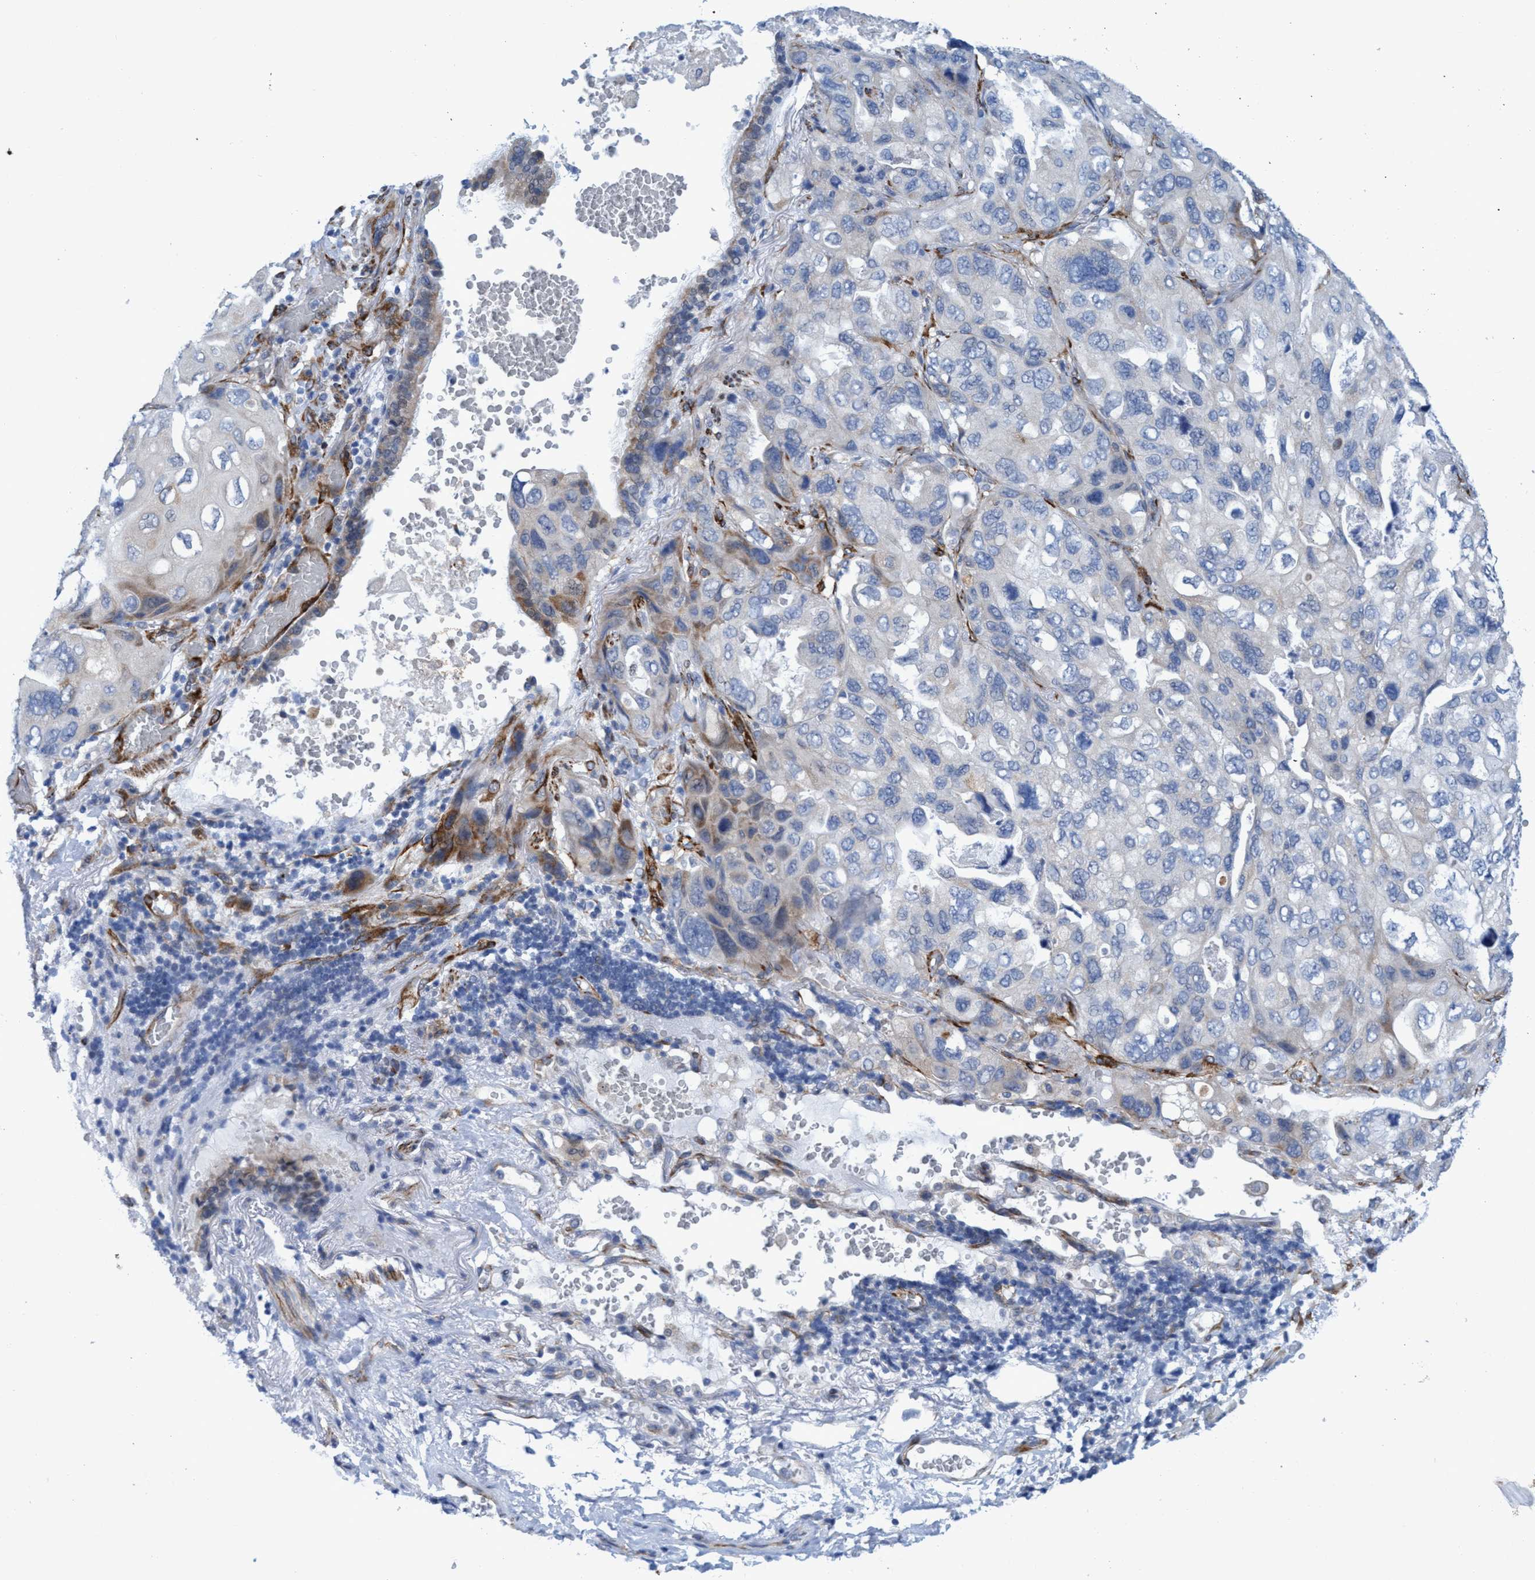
{"staining": {"intensity": "negative", "quantity": "none", "location": "none"}, "tissue": "lung cancer", "cell_type": "Tumor cells", "image_type": "cancer", "snomed": [{"axis": "morphology", "description": "Squamous cell carcinoma, NOS"}, {"axis": "topography", "description": "Lung"}], "caption": "Immunohistochemical staining of human squamous cell carcinoma (lung) exhibits no significant positivity in tumor cells.", "gene": "SLC43A2", "patient": {"sex": "female", "age": 73}}